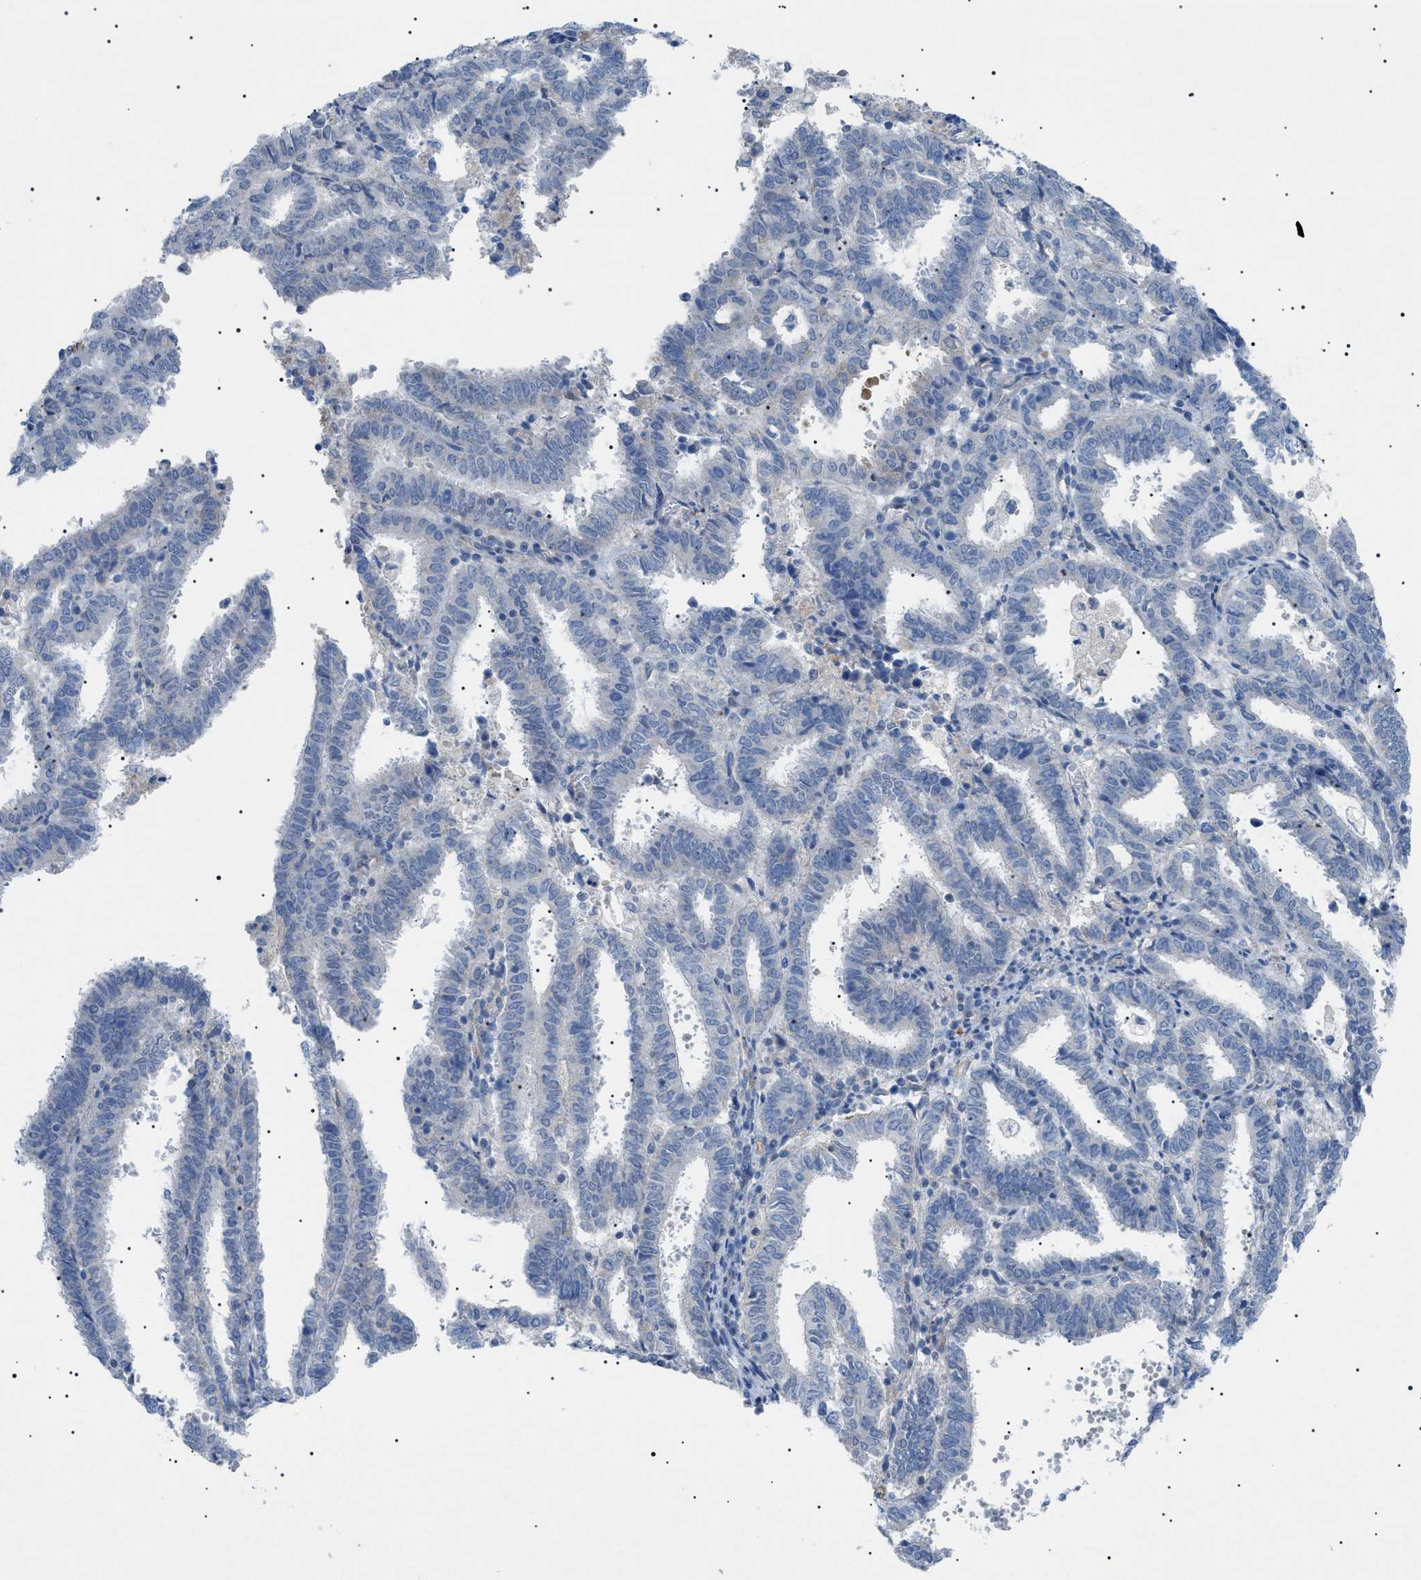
{"staining": {"intensity": "negative", "quantity": "none", "location": "none"}, "tissue": "endometrial cancer", "cell_type": "Tumor cells", "image_type": "cancer", "snomed": [{"axis": "morphology", "description": "Adenocarcinoma, NOS"}, {"axis": "topography", "description": "Uterus"}], "caption": "Histopathology image shows no significant protein expression in tumor cells of endometrial cancer.", "gene": "ADAMTS1", "patient": {"sex": "female", "age": 83}}